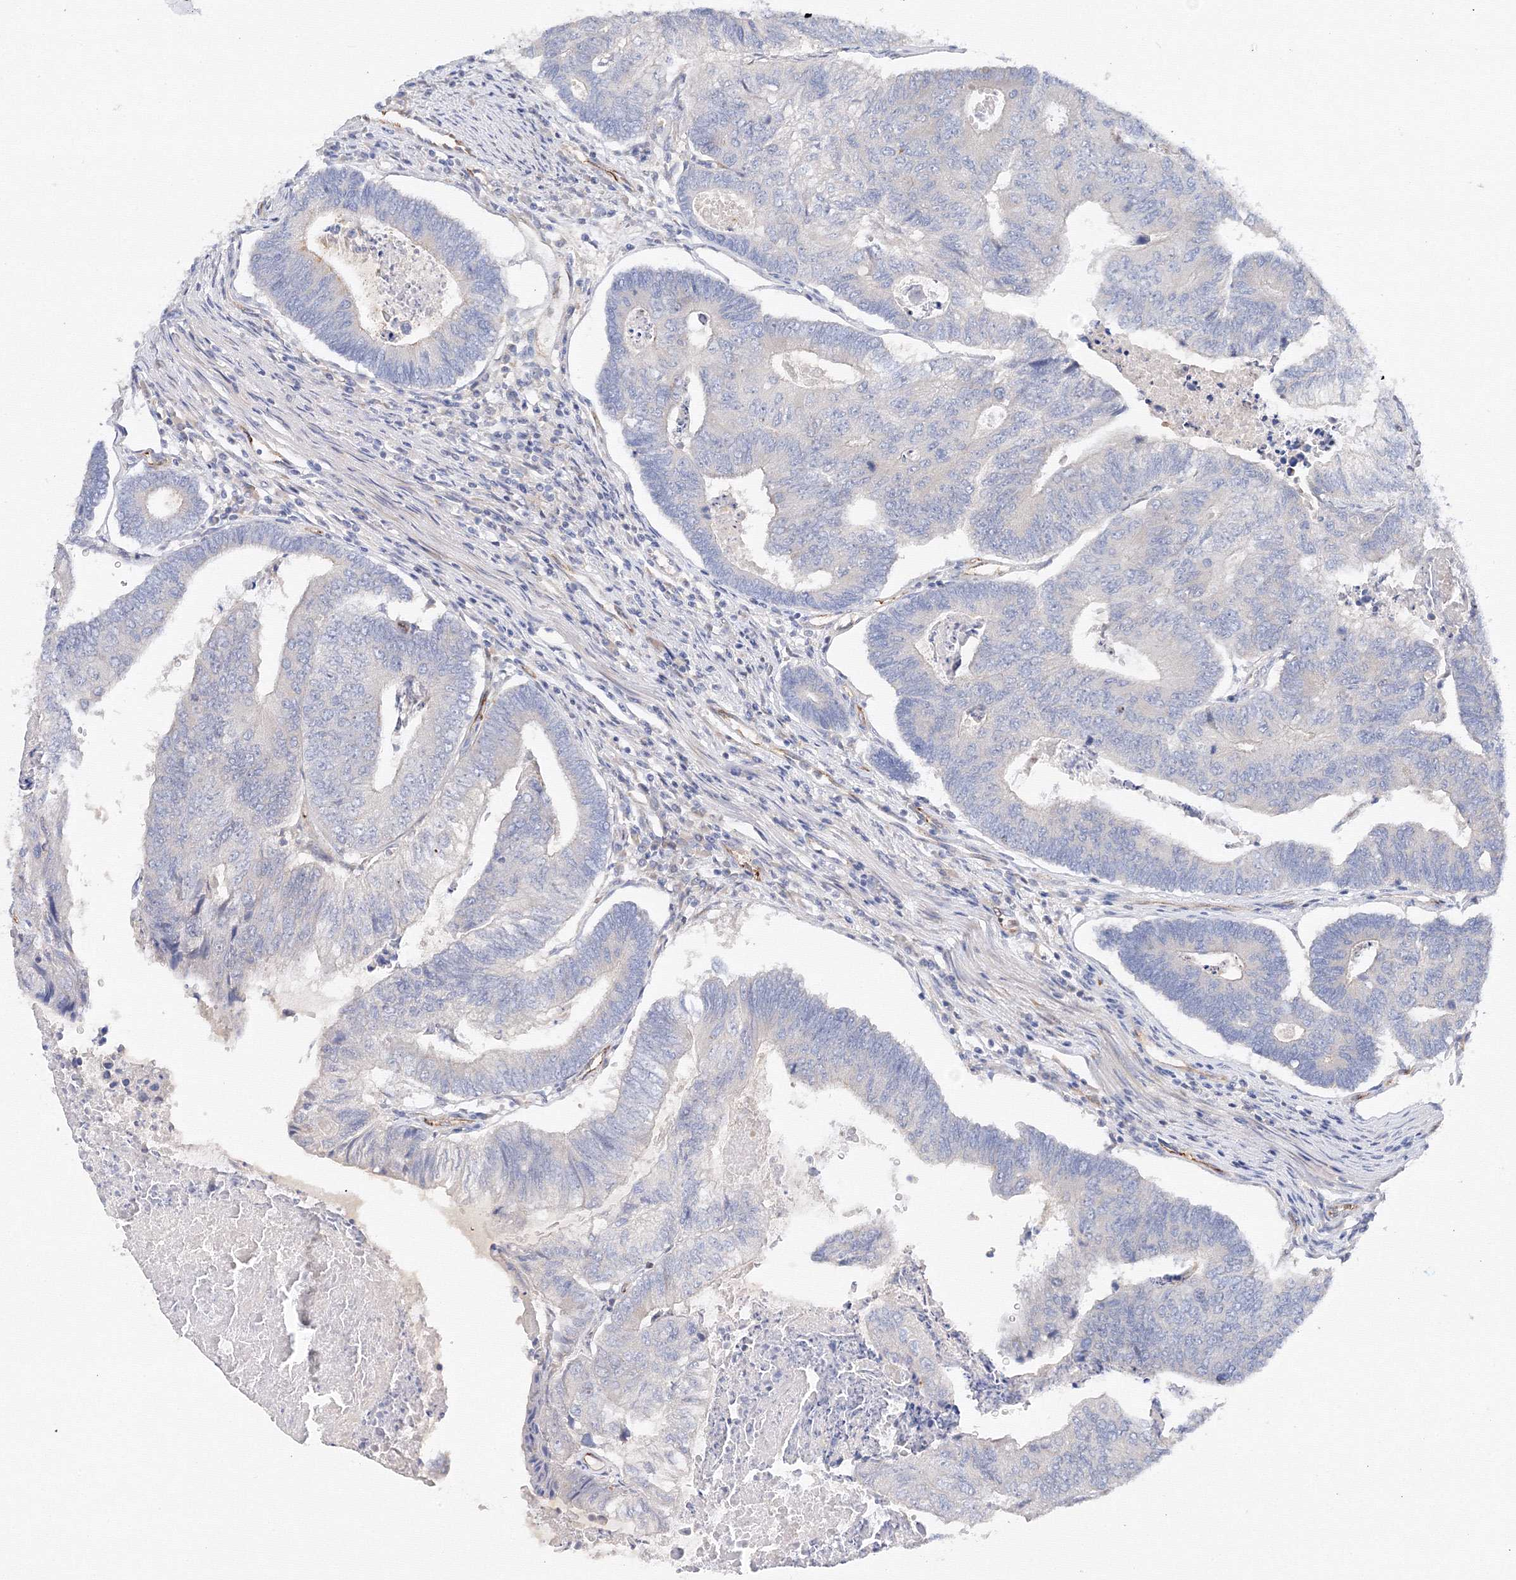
{"staining": {"intensity": "negative", "quantity": "none", "location": "none"}, "tissue": "colorectal cancer", "cell_type": "Tumor cells", "image_type": "cancer", "snomed": [{"axis": "morphology", "description": "Adenocarcinoma, NOS"}, {"axis": "topography", "description": "Colon"}], "caption": "This is a image of immunohistochemistry staining of colorectal adenocarcinoma, which shows no staining in tumor cells.", "gene": "DIS3L2", "patient": {"sex": "female", "age": 67}}